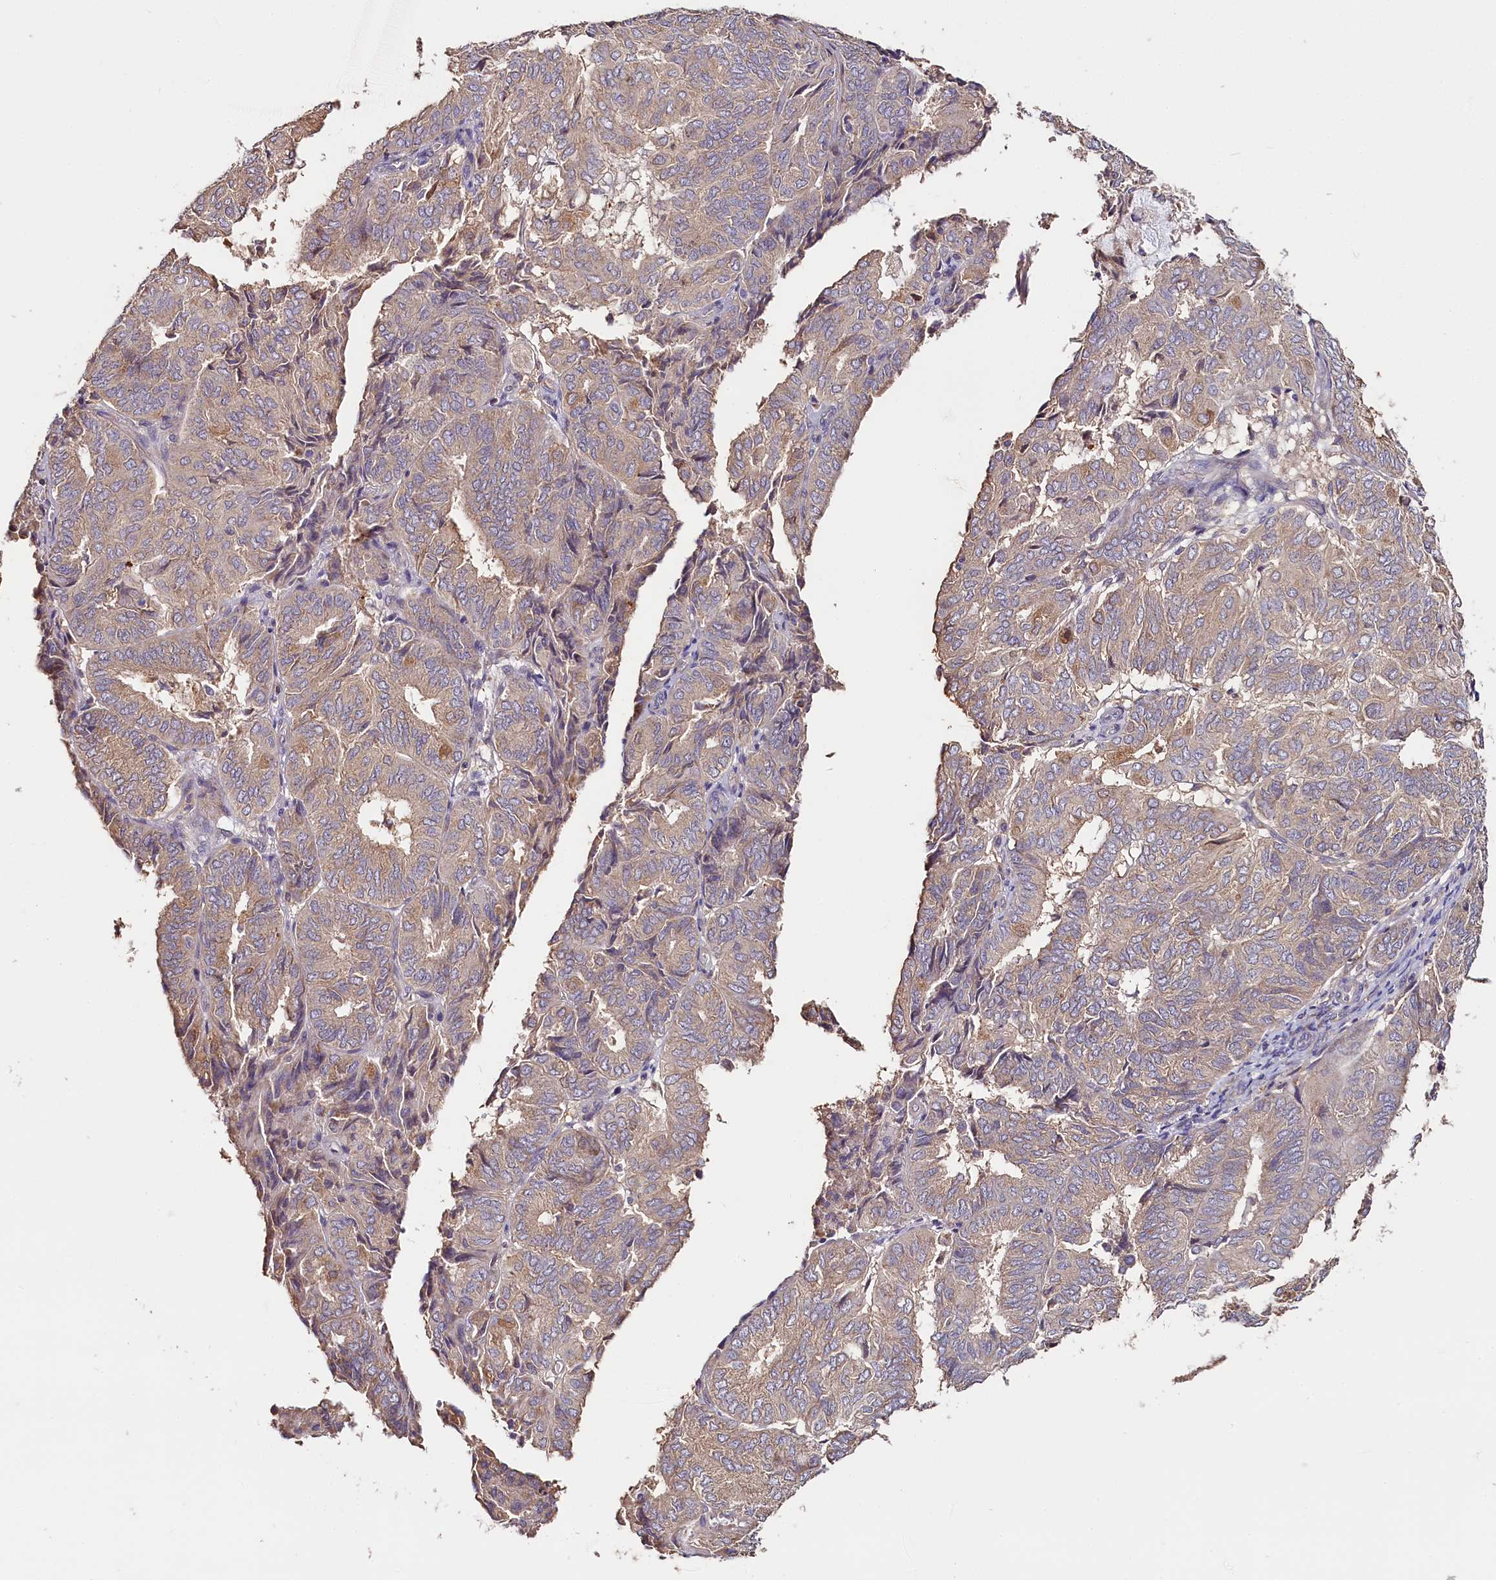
{"staining": {"intensity": "weak", "quantity": ">75%", "location": "cytoplasmic/membranous"}, "tissue": "endometrial cancer", "cell_type": "Tumor cells", "image_type": "cancer", "snomed": [{"axis": "morphology", "description": "Adenocarcinoma, NOS"}, {"axis": "topography", "description": "Uterus"}], "caption": "Immunohistochemistry staining of endometrial cancer (adenocarcinoma), which reveals low levels of weak cytoplasmic/membranous staining in about >75% of tumor cells indicating weak cytoplasmic/membranous protein staining. The staining was performed using DAB (3,3'-diaminobenzidine) (brown) for protein detection and nuclei were counterstained in hematoxylin (blue).", "gene": "KATNB1", "patient": {"sex": "female", "age": 60}}